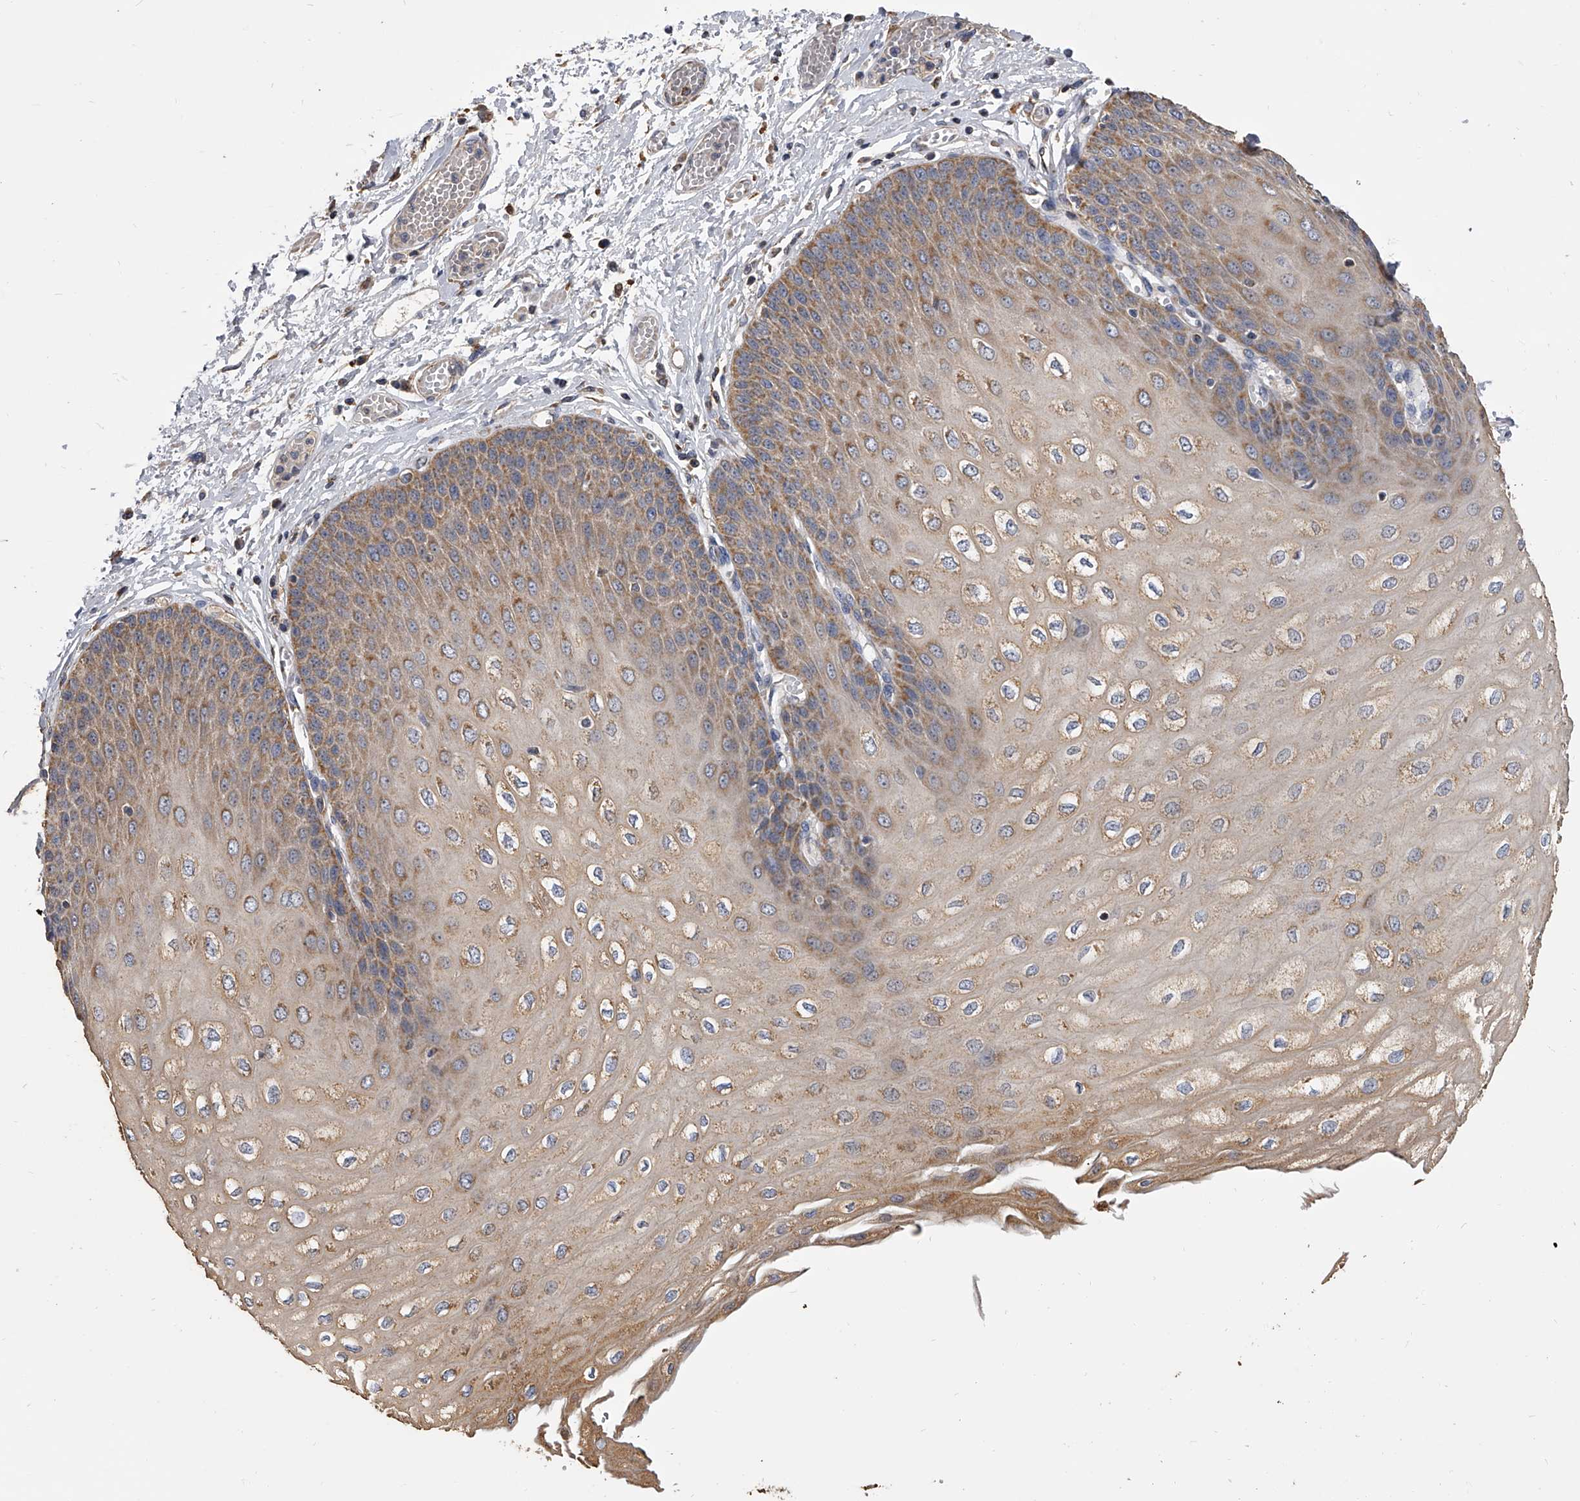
{"staining": {"intensity": "strong", "quantity": "25%-75%", "location": "cytoplasmic/membranous"}, "tissue": "esophagus", "cell_type": "Squamous epithelial cells", "image_type": "normal", "snomed": [{"axis": "morphology", "description": "Normal tissue, NOS"}, {"axis": "topography", "description": "Esophagus"}], "caption": "DAB immunohistochemical staining of normal human esophagus displays strong cytoplasmic/membranous protein positivity in about 25%-75% of squamous epithelial cells.", "gene": "MRPL28", "patient": {"sex": "male", "age": 60}}